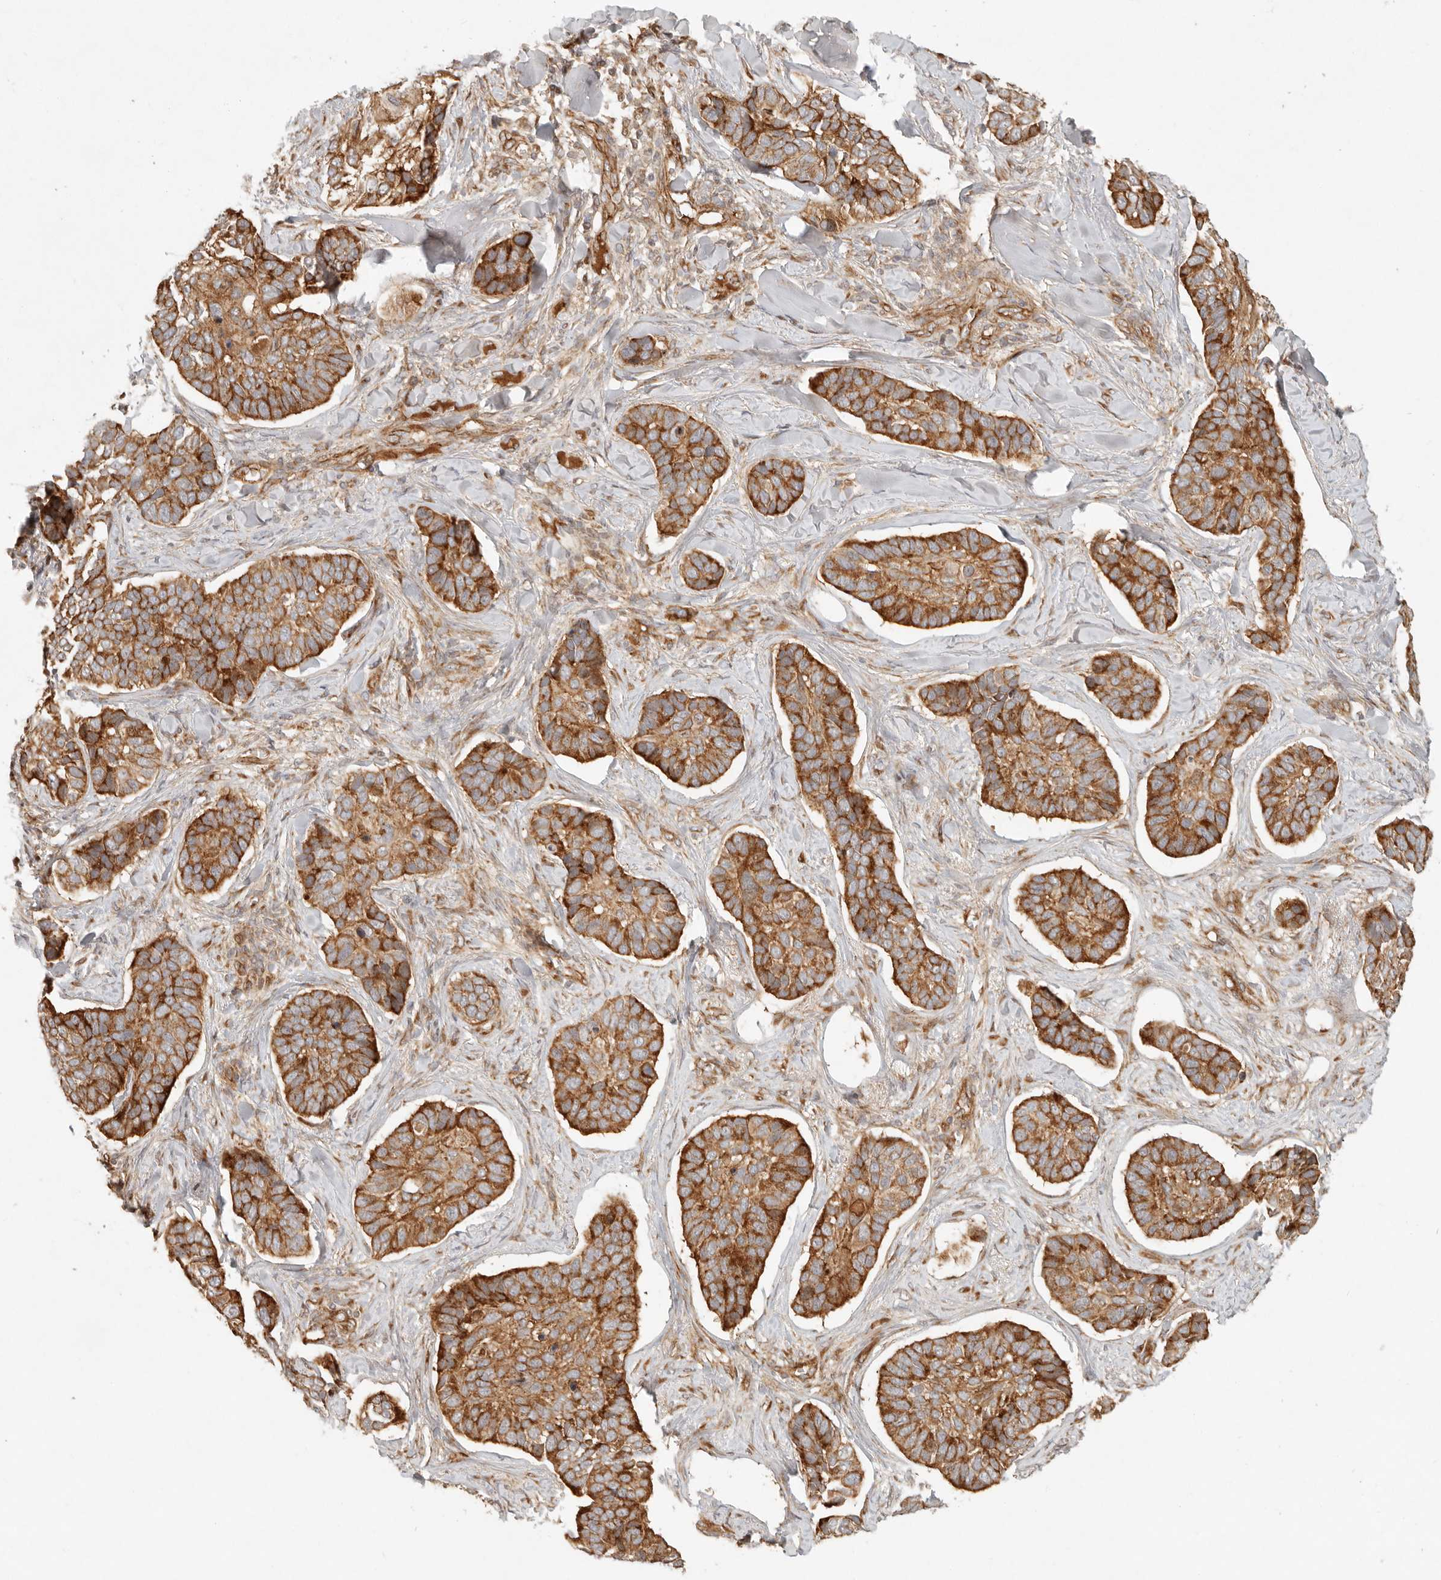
{"staining": {"intensity": "moderate", "quantity": ">75%", "location": "cytoplasmic/membranous"}, "tissue": "skin cancer", "cell_type": "Tumor cells", "image_type": "cancer", "snomed": [{"axis": "morphology", "description": "Basal cell carcinoma"}, {"axis": "topography", "description": "Skin"}], "caption": "Moderate cytoplasmic/membranous protein positivity is identified in about >75% of tumor cells in skin cancer (basal cell carcinoma). (DAB (3,3'-diaminobenzidine) IHC, brown staining for protein, blue staining for nuclei).", "gene": "KLHL38", "patient": {"sex": "male", "age": 62}}